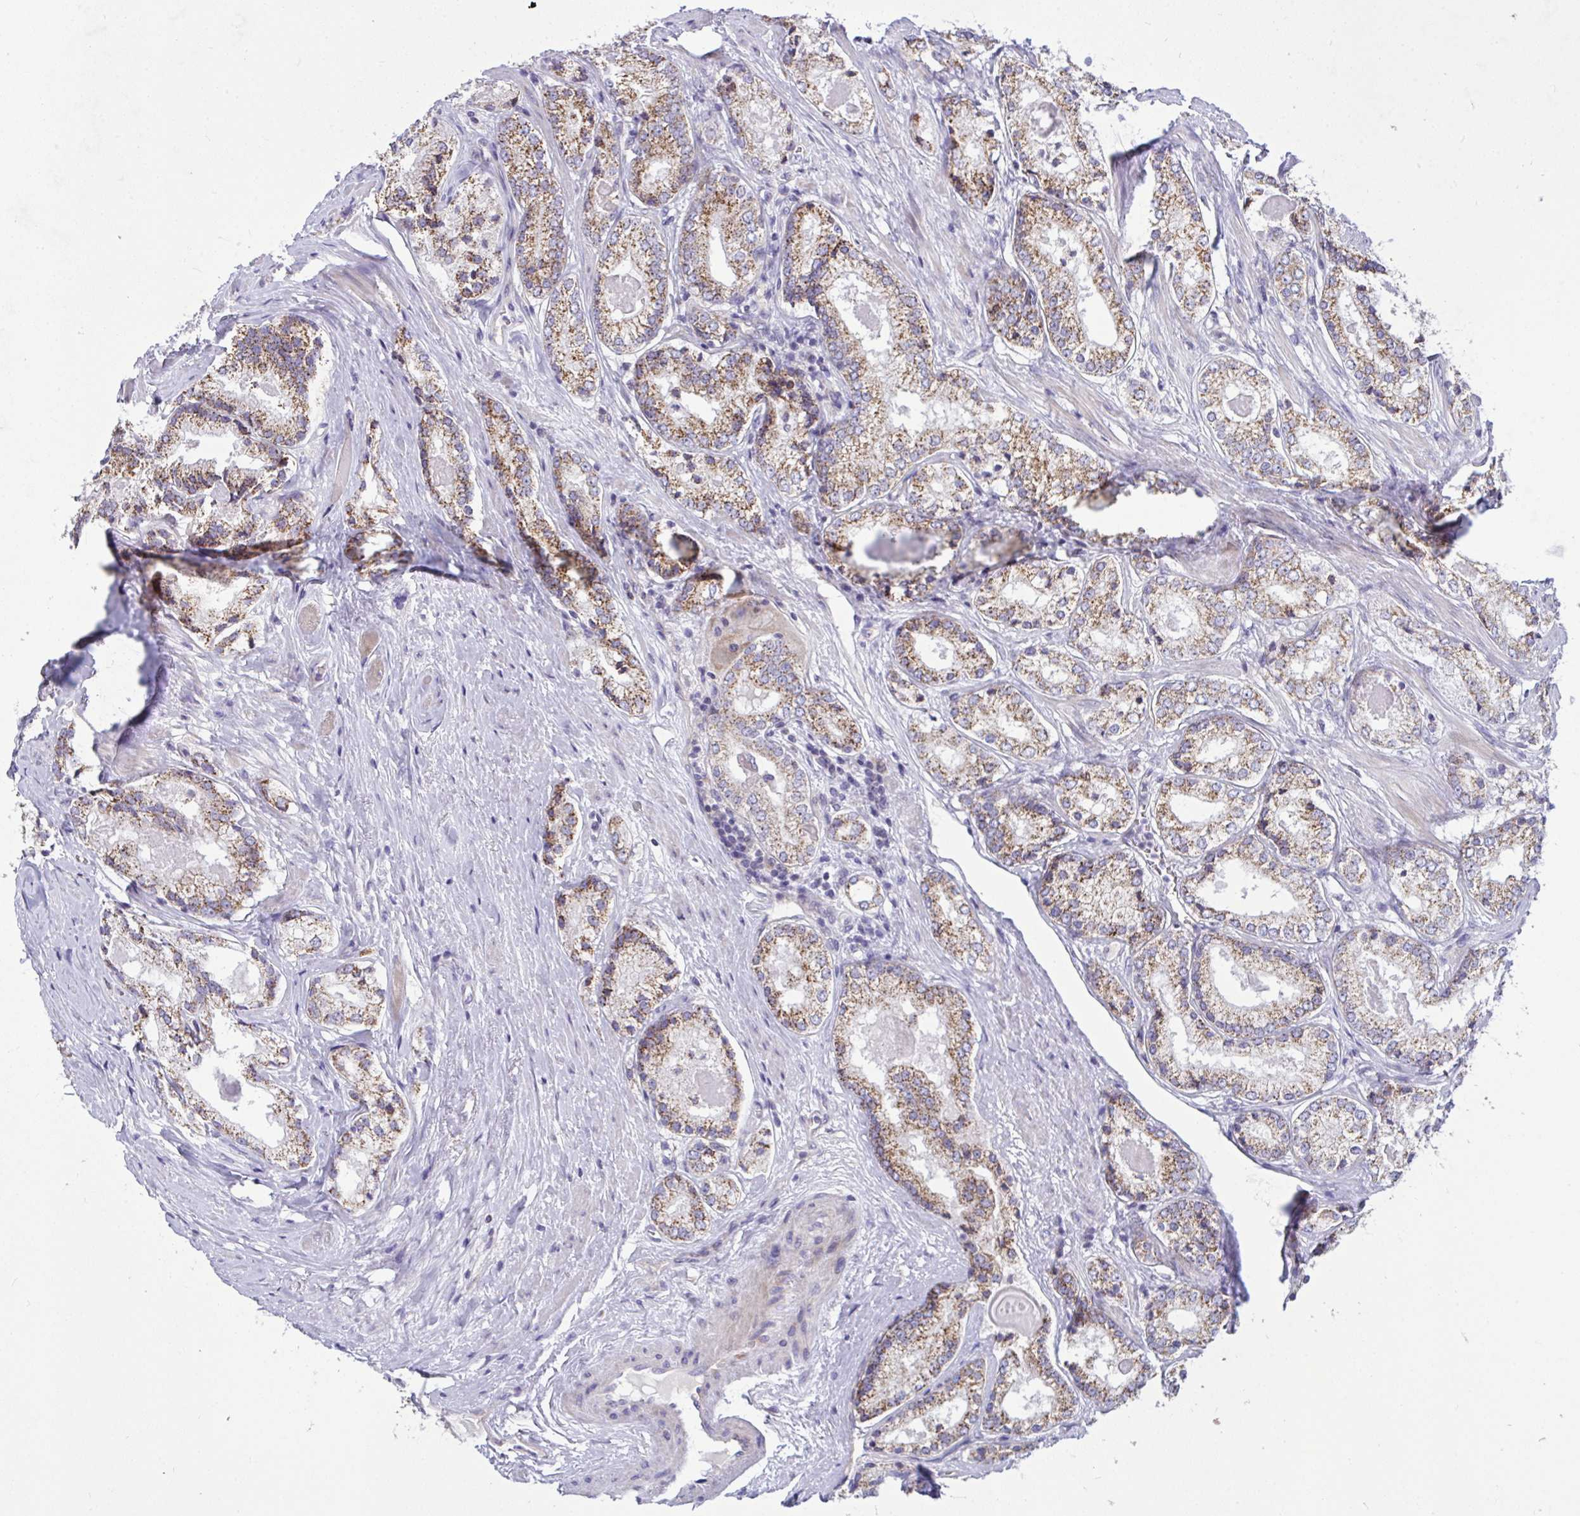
{"staining": {"intensity": "moderate", "quantity": ">75%", "location": "cytoplasmic/membranous"}, "tissue": "prostate cancer", "cell_type": "Tumor cells", "image_type": "cancer", "snomed": [{"axis": "morphology", "description": "Adenocarcinoma, NOS"}, {"axis": "morphology", "description": "Adenocarcinoma, Low grade"}, {"axis": "topography", "description": "Prostate"}], "caption": "A micrograph of low-grade adenocarcinoma (prostate) stained for a protein reveals moderate cytoplasmic/membranous brown staining in tumor cells.", "gene": "CEP63", "patient": {"sex": "male", "age": 68}}